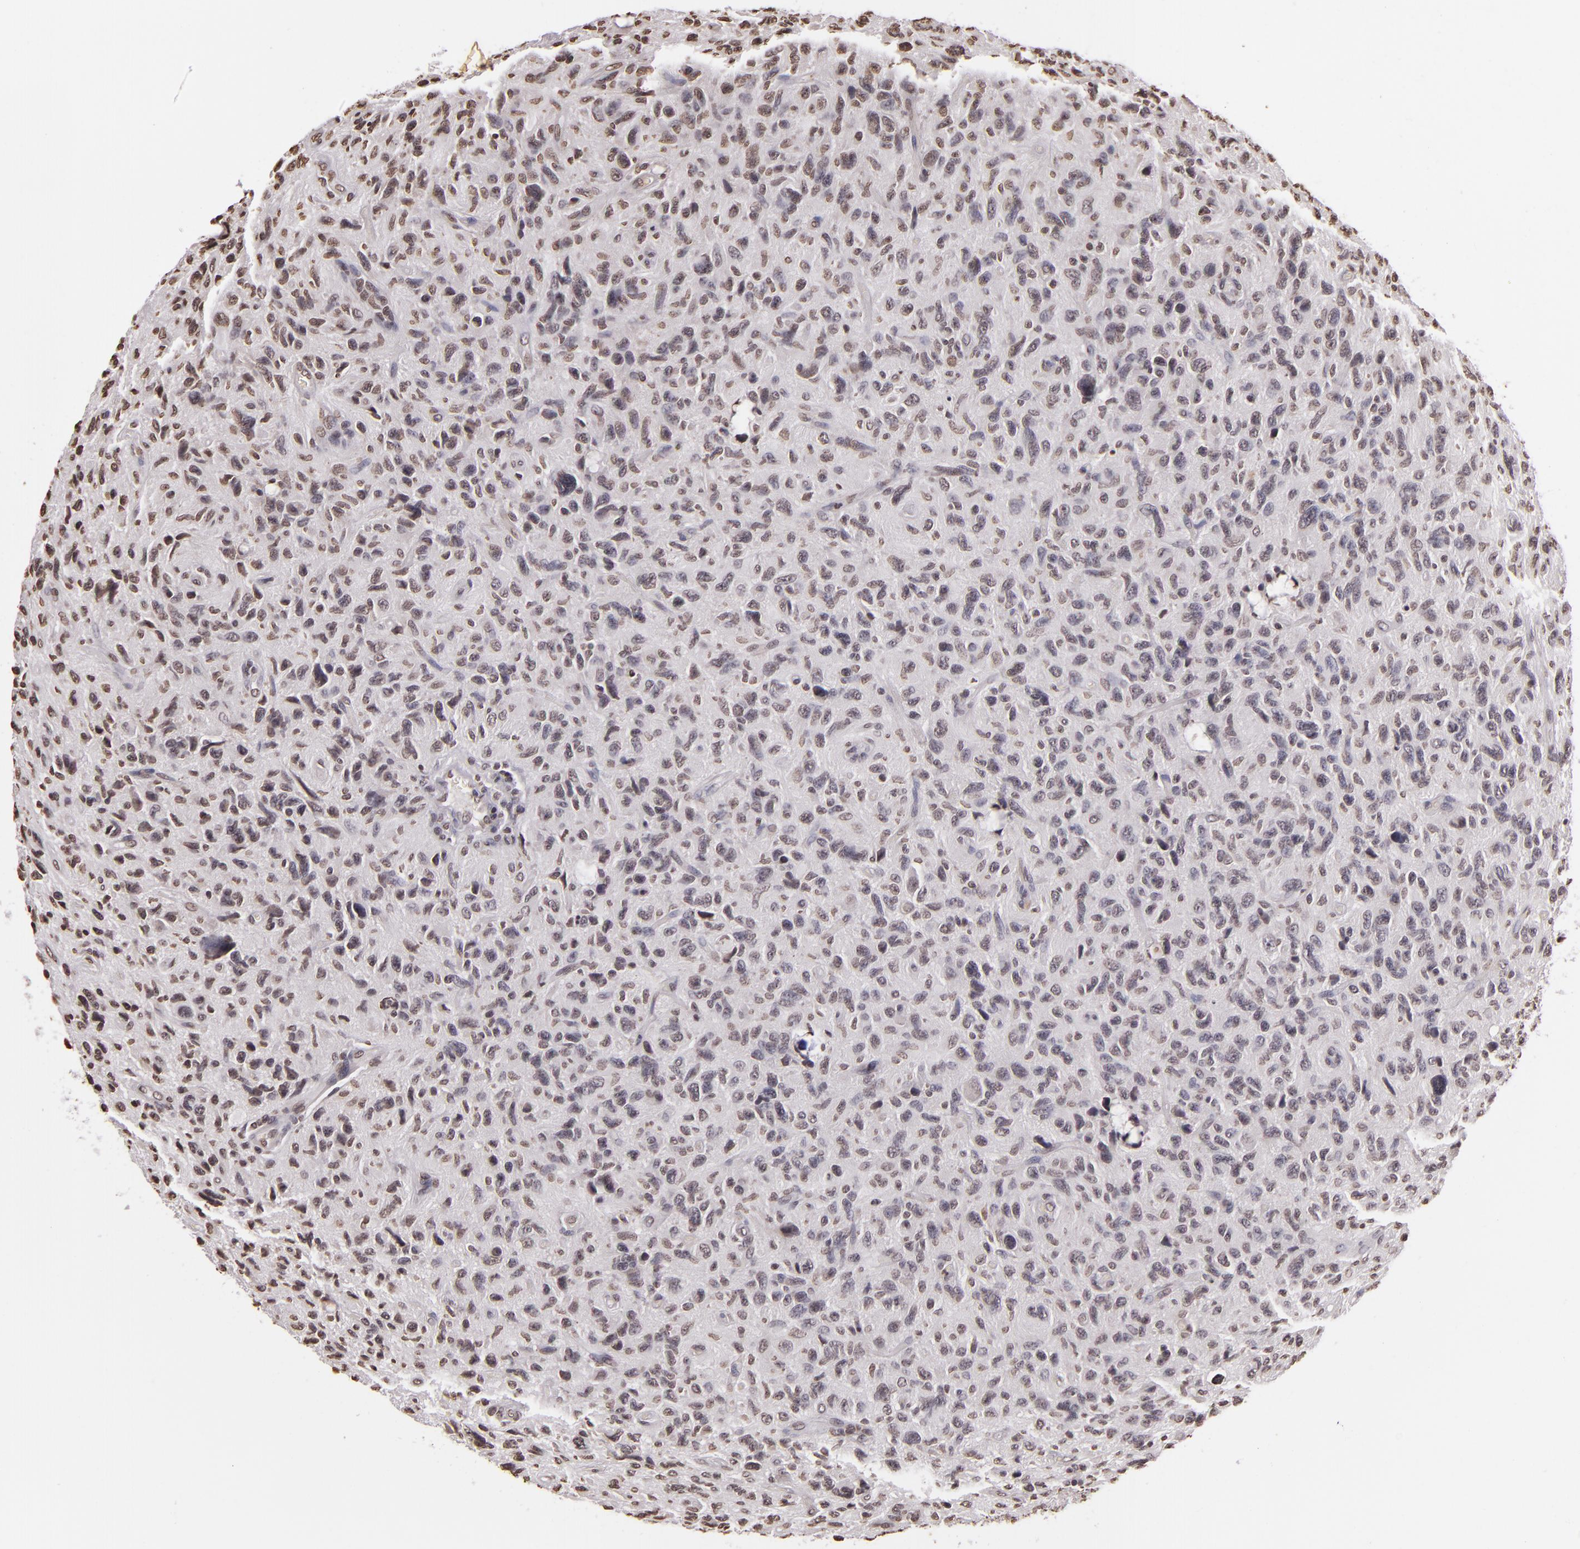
{"staining": {"intensity": "weak", "quantity": "<25%", "location": "nuclear"}, "tissue": "glioma", "cell_type": "Tumor cells", "image_type": "cancer", "snomed": [{"axis": "morphology", "description": "Glioma, malignant, High grade"}, {"axis": "topography", "description": "Brain"}], "caption": "This micrograph is of high-grade glioma (malignant) stained with IHC to label a protein in brown with the nuclei are counter-stained blue. There is no positivity in tumor cells.", "gene": "THRB", "patient": {"sex": "female", "age": 60}}